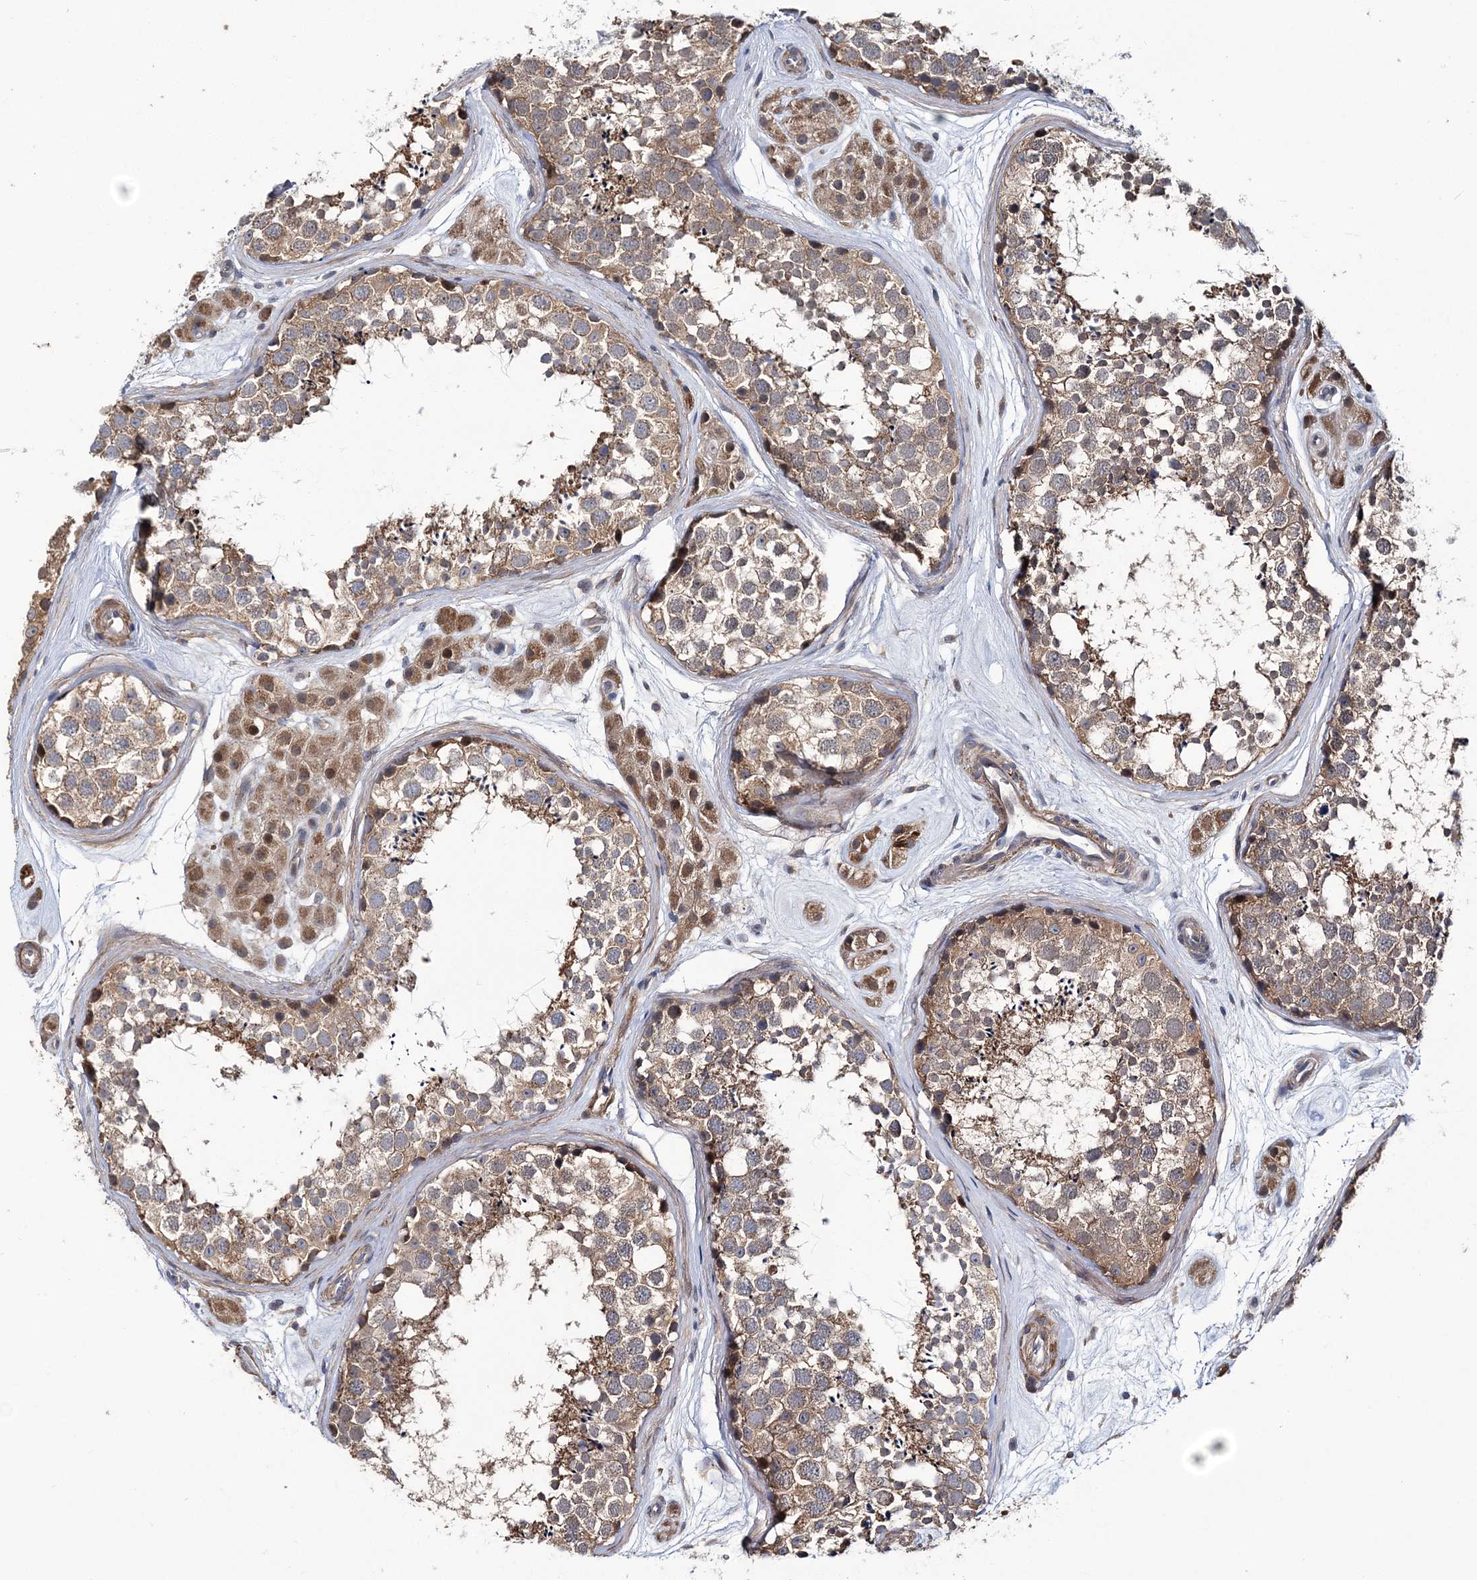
{"staining": {"intensity": "weak", "quantity": ">75%", "location": "cytoplasmic/membranous"}, "tissue": "testis", "cell_type": "Cells in seminiferous ducts", "image_type": "normal", "snomed": [{"axis": "morphology", "description": "Normal tissue, NOS"}, {"axis": "topography", "description": "Testis"}], "caption": "Testis stained with DAB immunohistochemistry shows low levels of weak cytoplasmic/membranous expression in approximately >75% of cells in seminiferous ducts.", "gene": "PPP2R2B", "patient": {"sex": "male", "age": 56}}